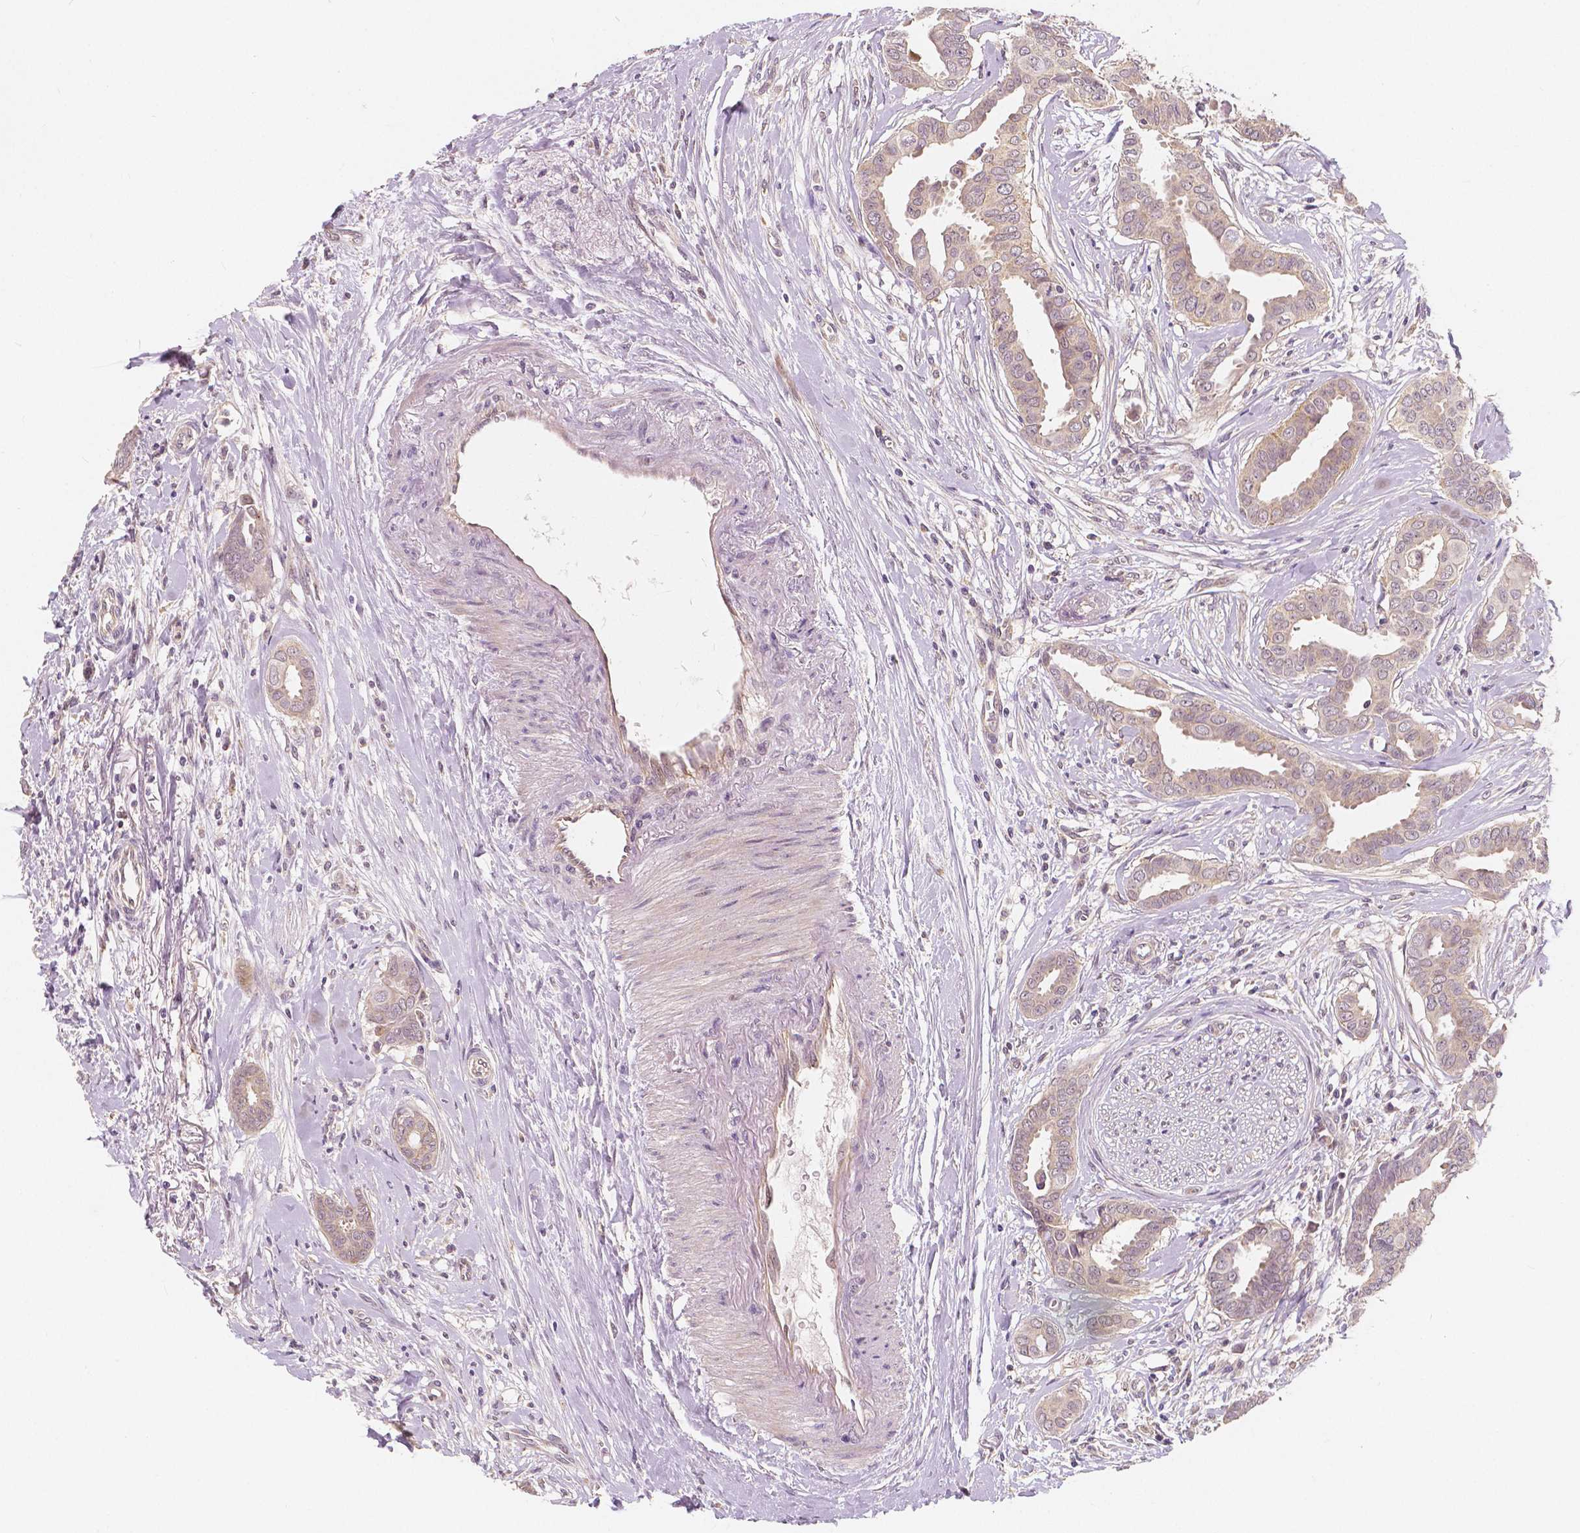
{"staining": {"intensity": "weak", "quantity": ">75%", "location": "cytoplasmic/membranous"}, "tissue": "breast cancer", "cell_type": "Tumor cells", "image_type": "cancer", "snomed": [{"axis": "morphology", "description": "Duct carcinoma"}, {"axis": "topography", "description": "Breast"}], "caption": "IHC photomicrograph of breast infiltrating ductal carcinoma stained for a protein (brown), which demonstrates low levels of weak cytoplasmic/membranous expression in approximately >75% of tumor cells.", "gene": "SNX12", "patient": {"sex": "female", "age": 45}}